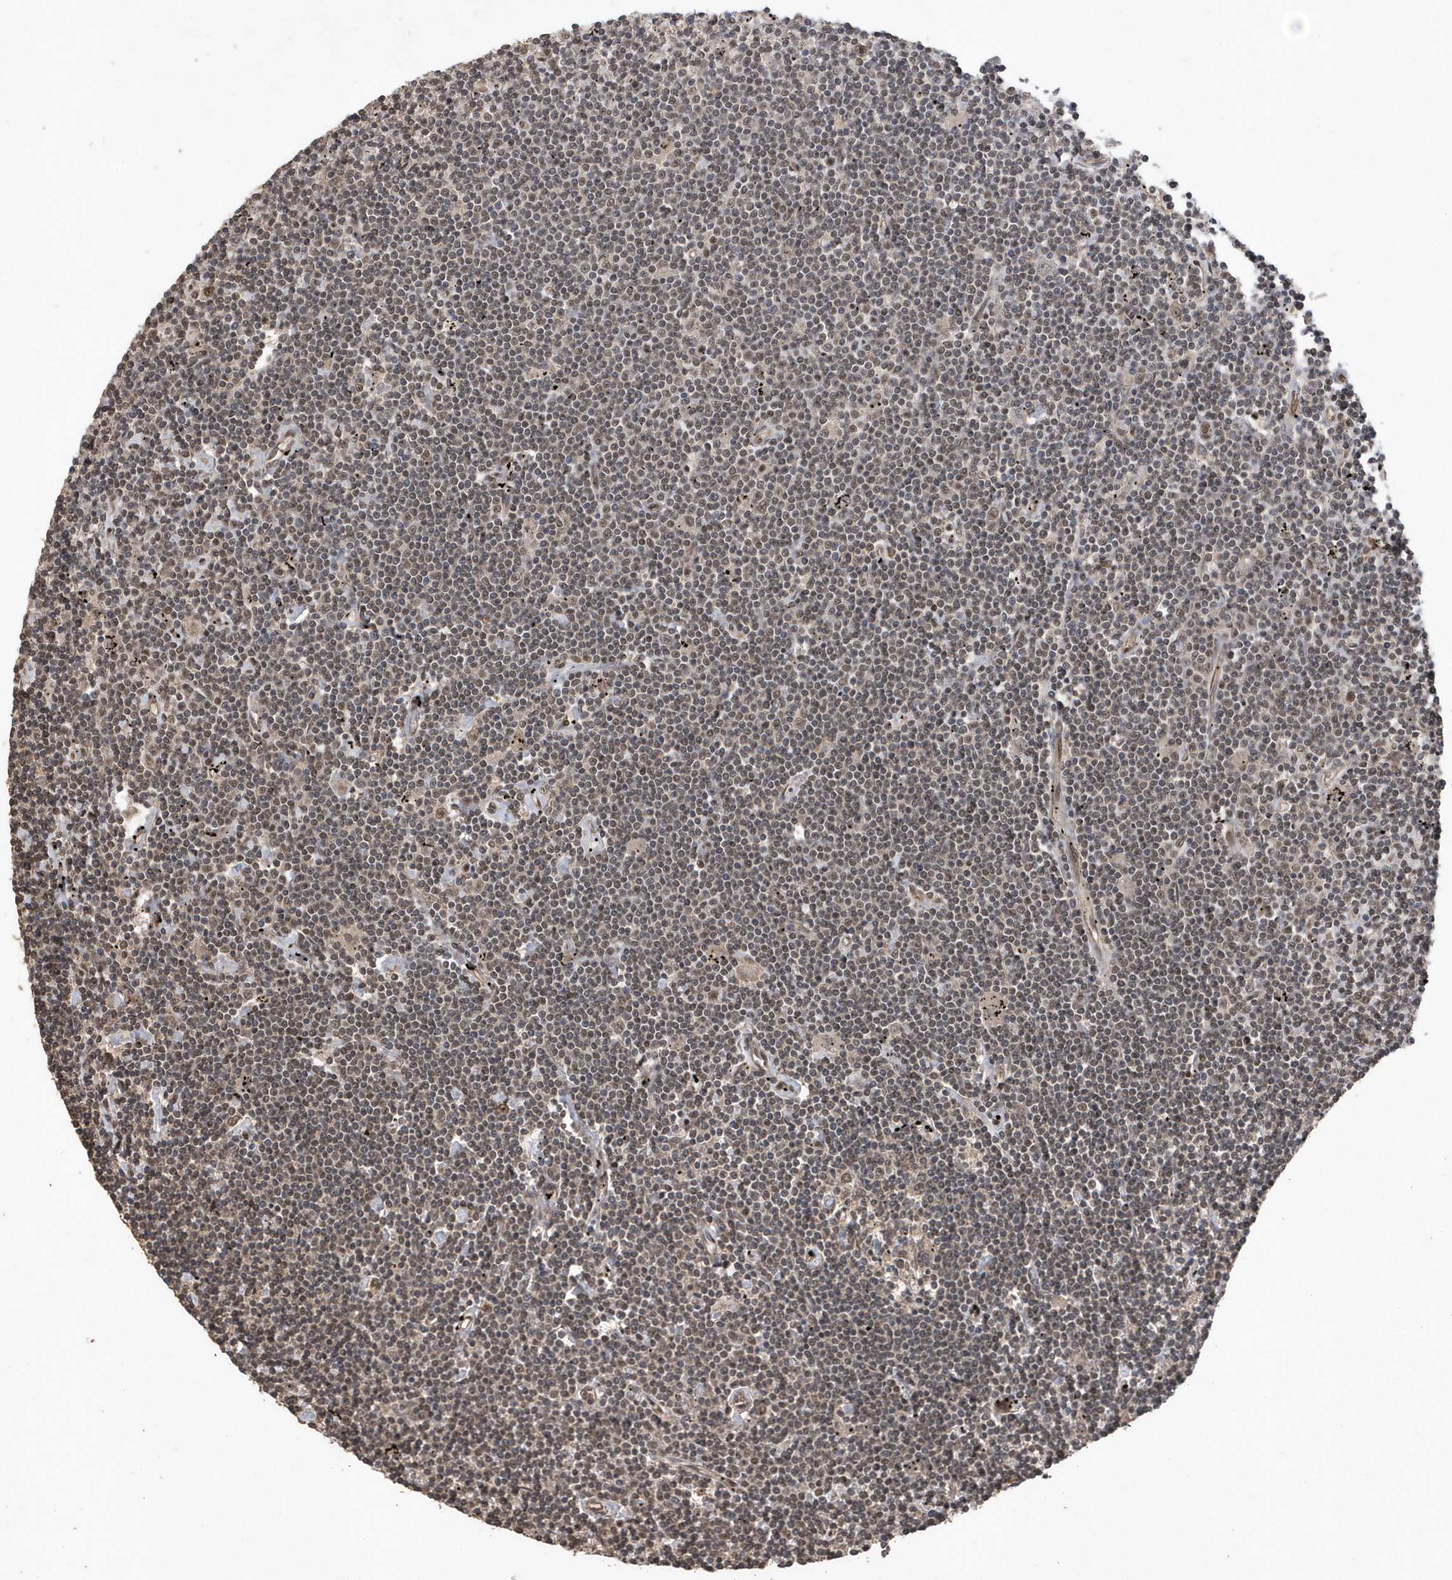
{"staining": {"intensity": "weak", "quantity": "25%-75%", "location": "nuclear"}, "tissue": "lymphoma", "cell_type": "Tumor cells", "image_type": "cancer", "snomed": [{"axis": "morphology", "description": "Malignant lymphoma, non-Hodgkin's type, Low grade"}, {"axis": "topography", "description": "Spleen"}], "caption": "Tumor cells reveal weak nuclear expression in about 25%-75% of cells in lymphoma.", "gene": "INTS12", "patient": {"sex": "male", "age": 76}}